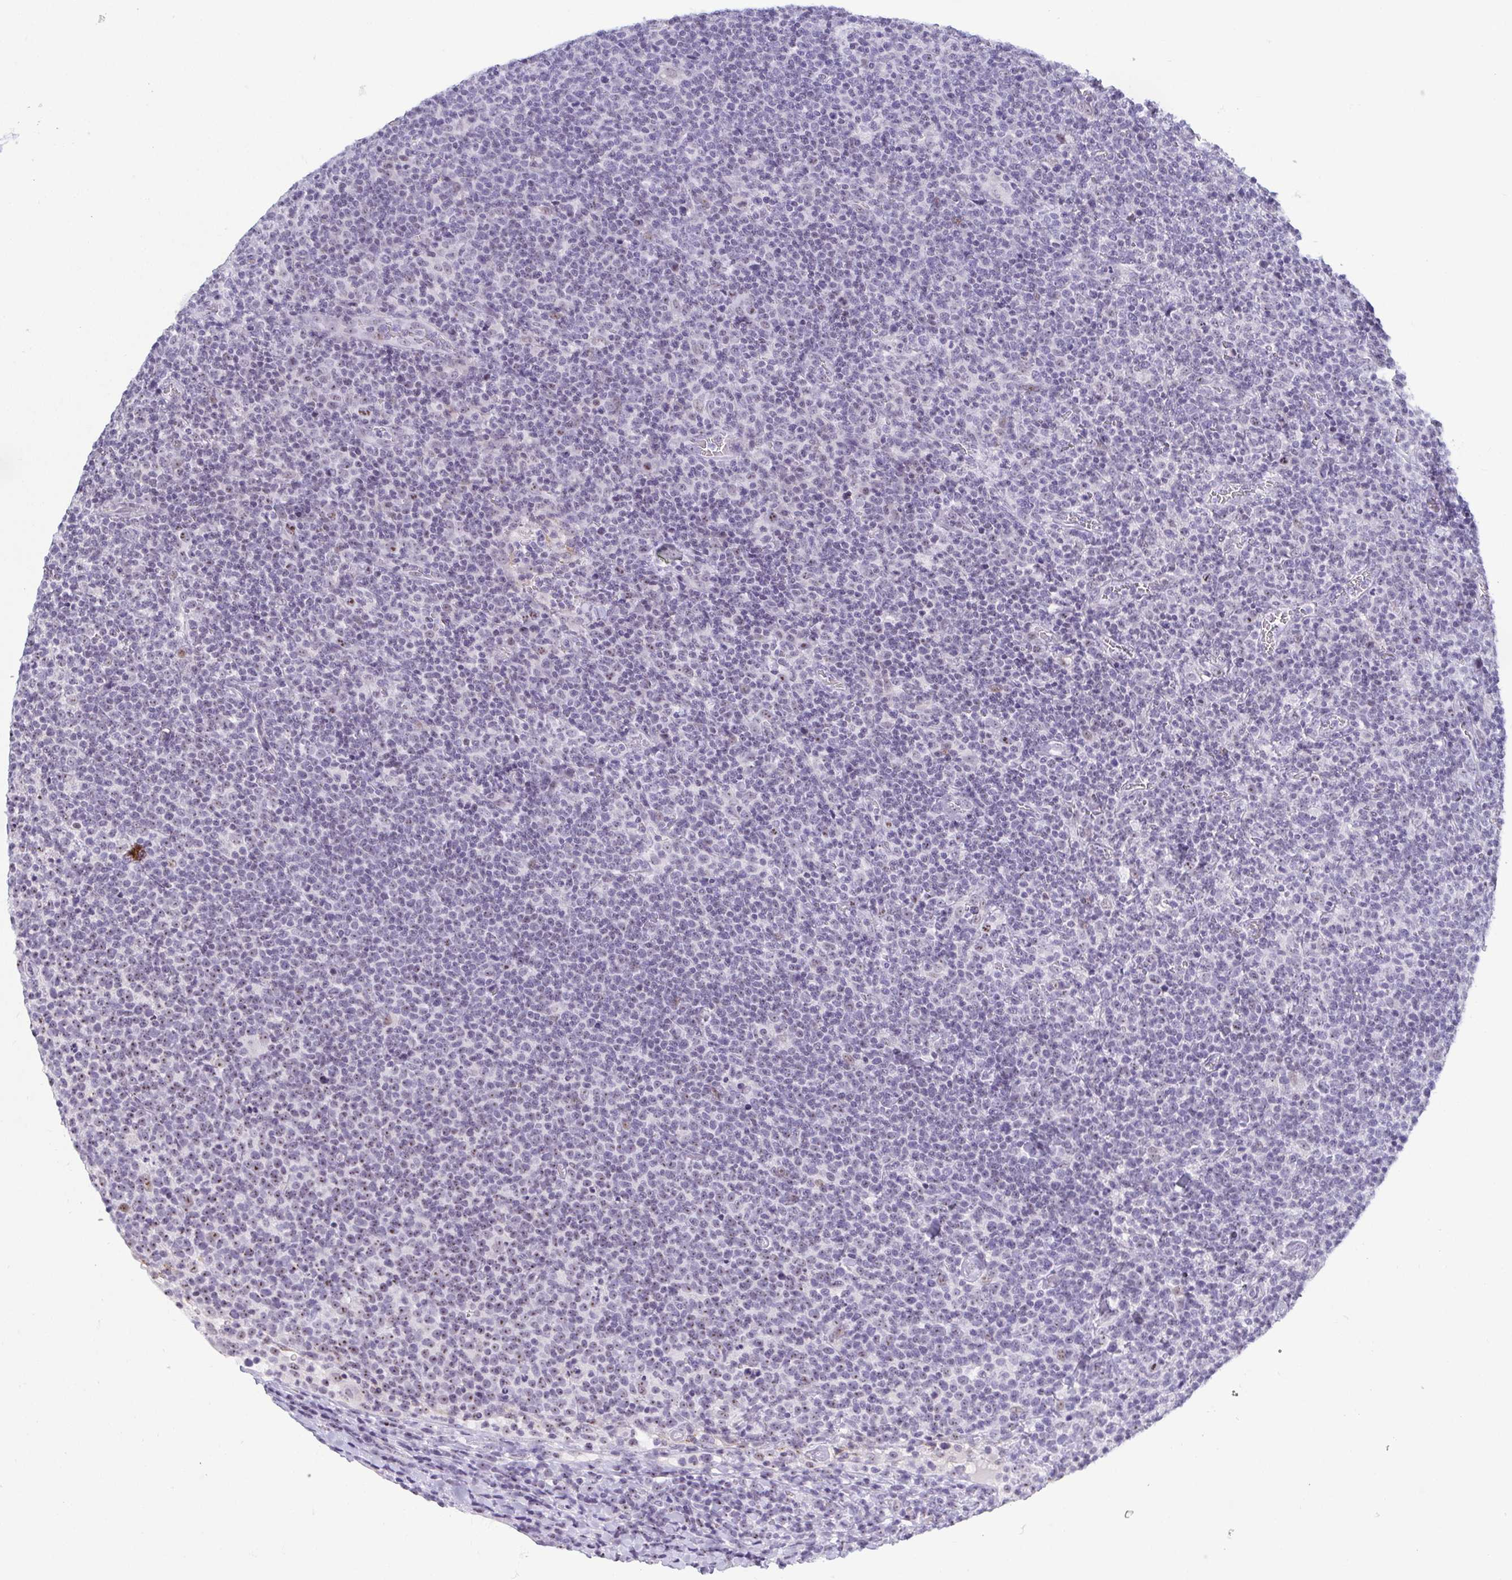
{"staining": {"intensity": "negative", "quantity": "none", "location": "none"}, "tissue": "lymphoma", "cell_type": "Tumor cells", "image_type": "cancer", "snomed": [{"axis": "morphology", "description": "Malignant lymphoma, non-Hodgkin's type, High grade"}, {"axis": "topography", "description": "Lymph node"}], "caption": "The micrograph reveals no staining of tumor cells in lymphoma.", "gene": "BZW1", "patient": {"sex": "male", "age": 61}}